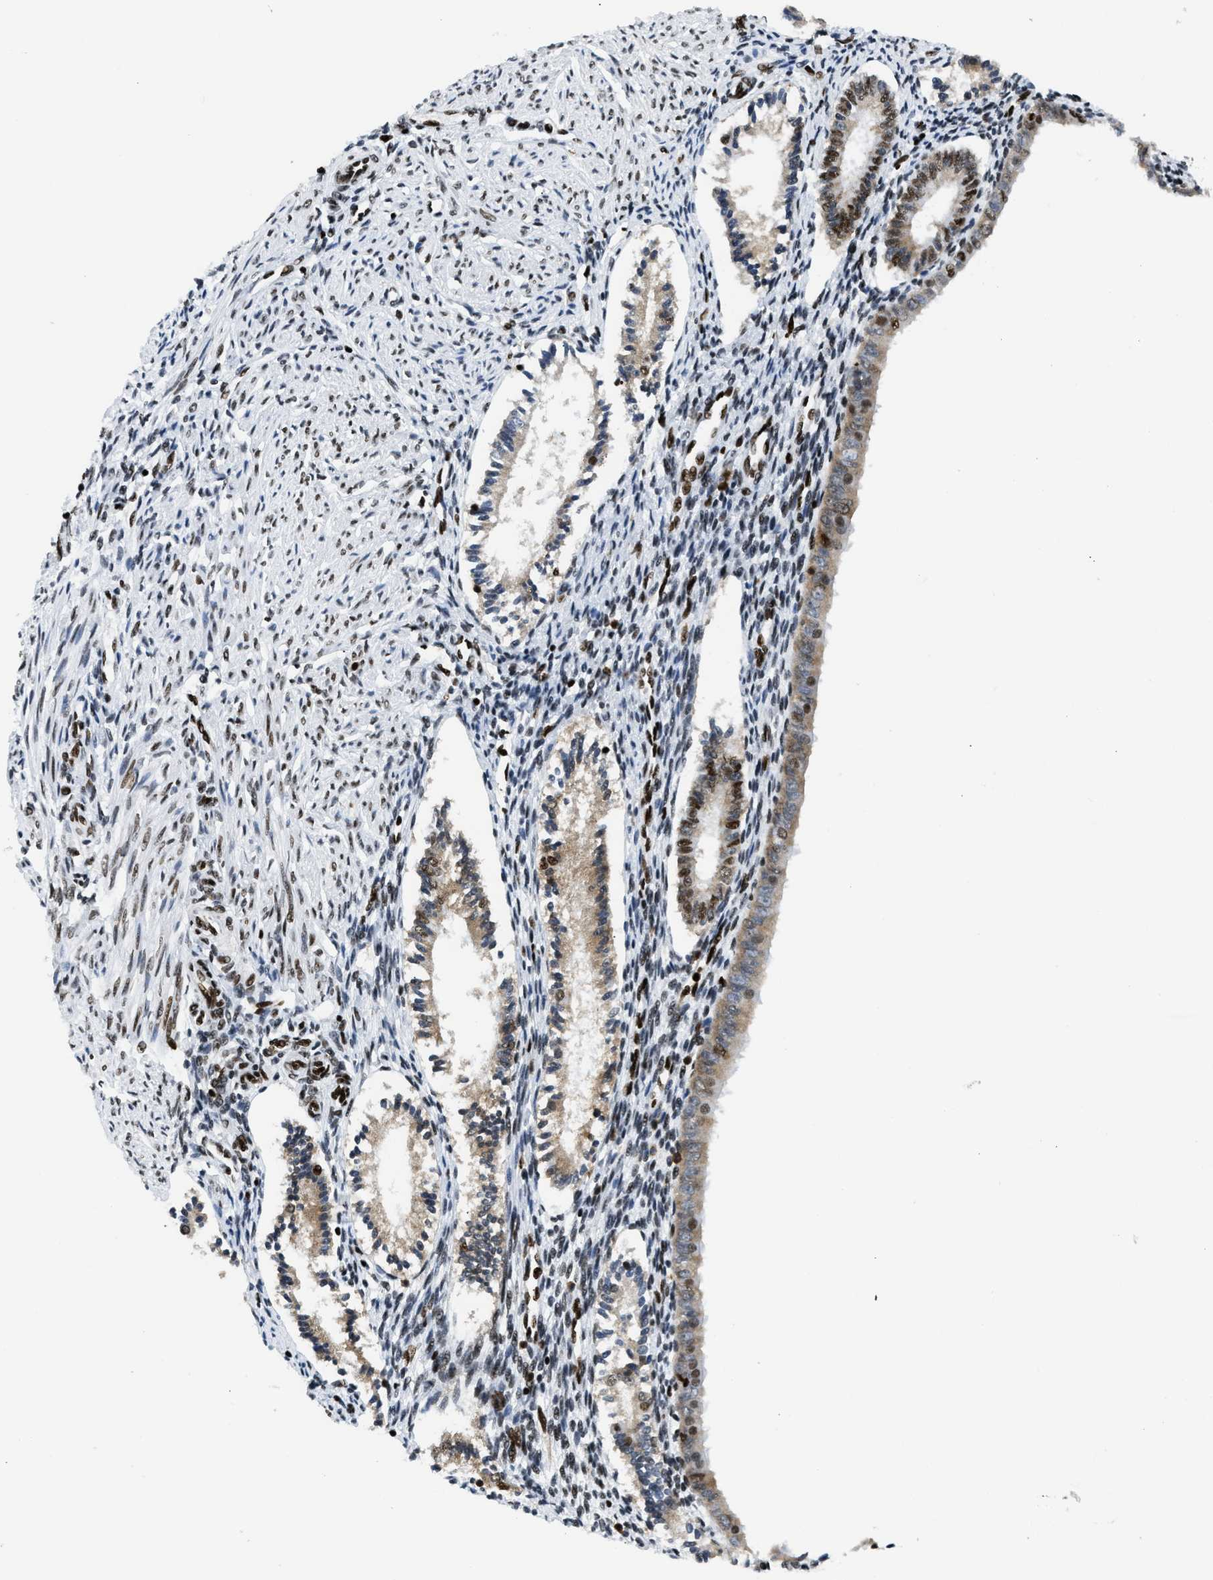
{"staining": {"intensity": "strong", "quantity": ">75%", "location": "nuclear"}, "tissue": "endometrium", "cell_type": "Cells in endometrial stroma", "image_type": "normal", "snomed": [{"axis": "morphology", "description": "Normal tissue, NOS"}, {"axis": "topography", "description": "Endometrium"}], "caption": "IHC photomicrograph of unremarkable endometrium: human endometrium stained using immunohistochemistry (IHC) exhibits high levels of strong protein expression localized specifically in the nuclear of cells in endometrial stroma, appearing as a nuclear brown color.", "gene": "PIF1", "patient": {"sex": "female", "age": 42}}